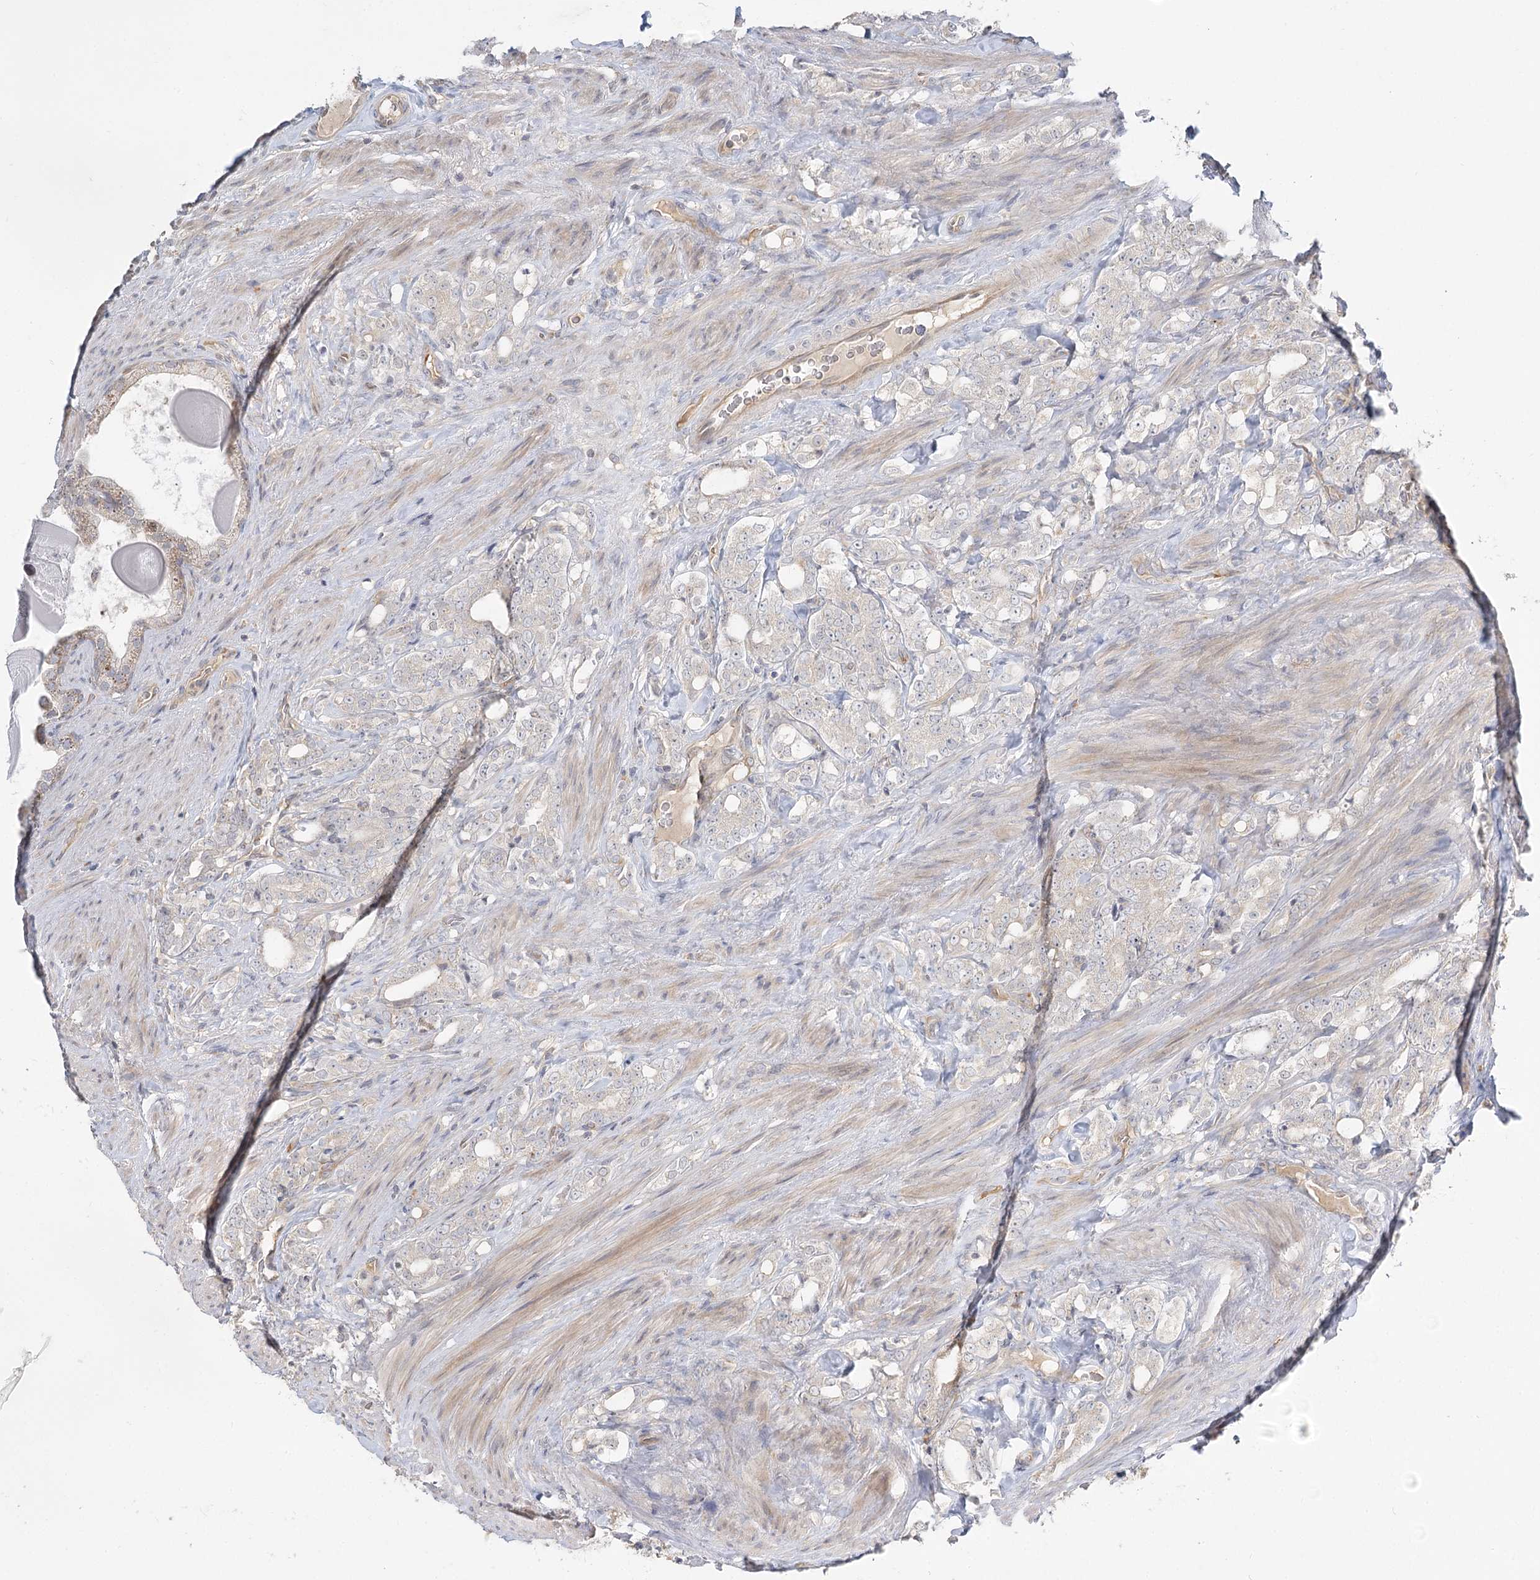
{"staining": {"intensity": "negative", "quantity": "none", "location": "none"}, "tissue": "prostate cancer", "cell_type": "Tumor cells", "image_type": "cancer", "snomed": [{"axis": "morphology", "description": "Adenocarcinoma, High grade"}, {"axis": "topography", "description": "Prostate"}], "caption": "High magnification brightfield microscopy of high-grade adenocarcinoma (prostate) stained with DAB (3,3'-diaminobenzidine) (brown) and counterstained with hematoxylin (blue): tumor cells show no significant staining.", "gene": "GUCY2C", "patient": {"sex": "male", "age": 64}}